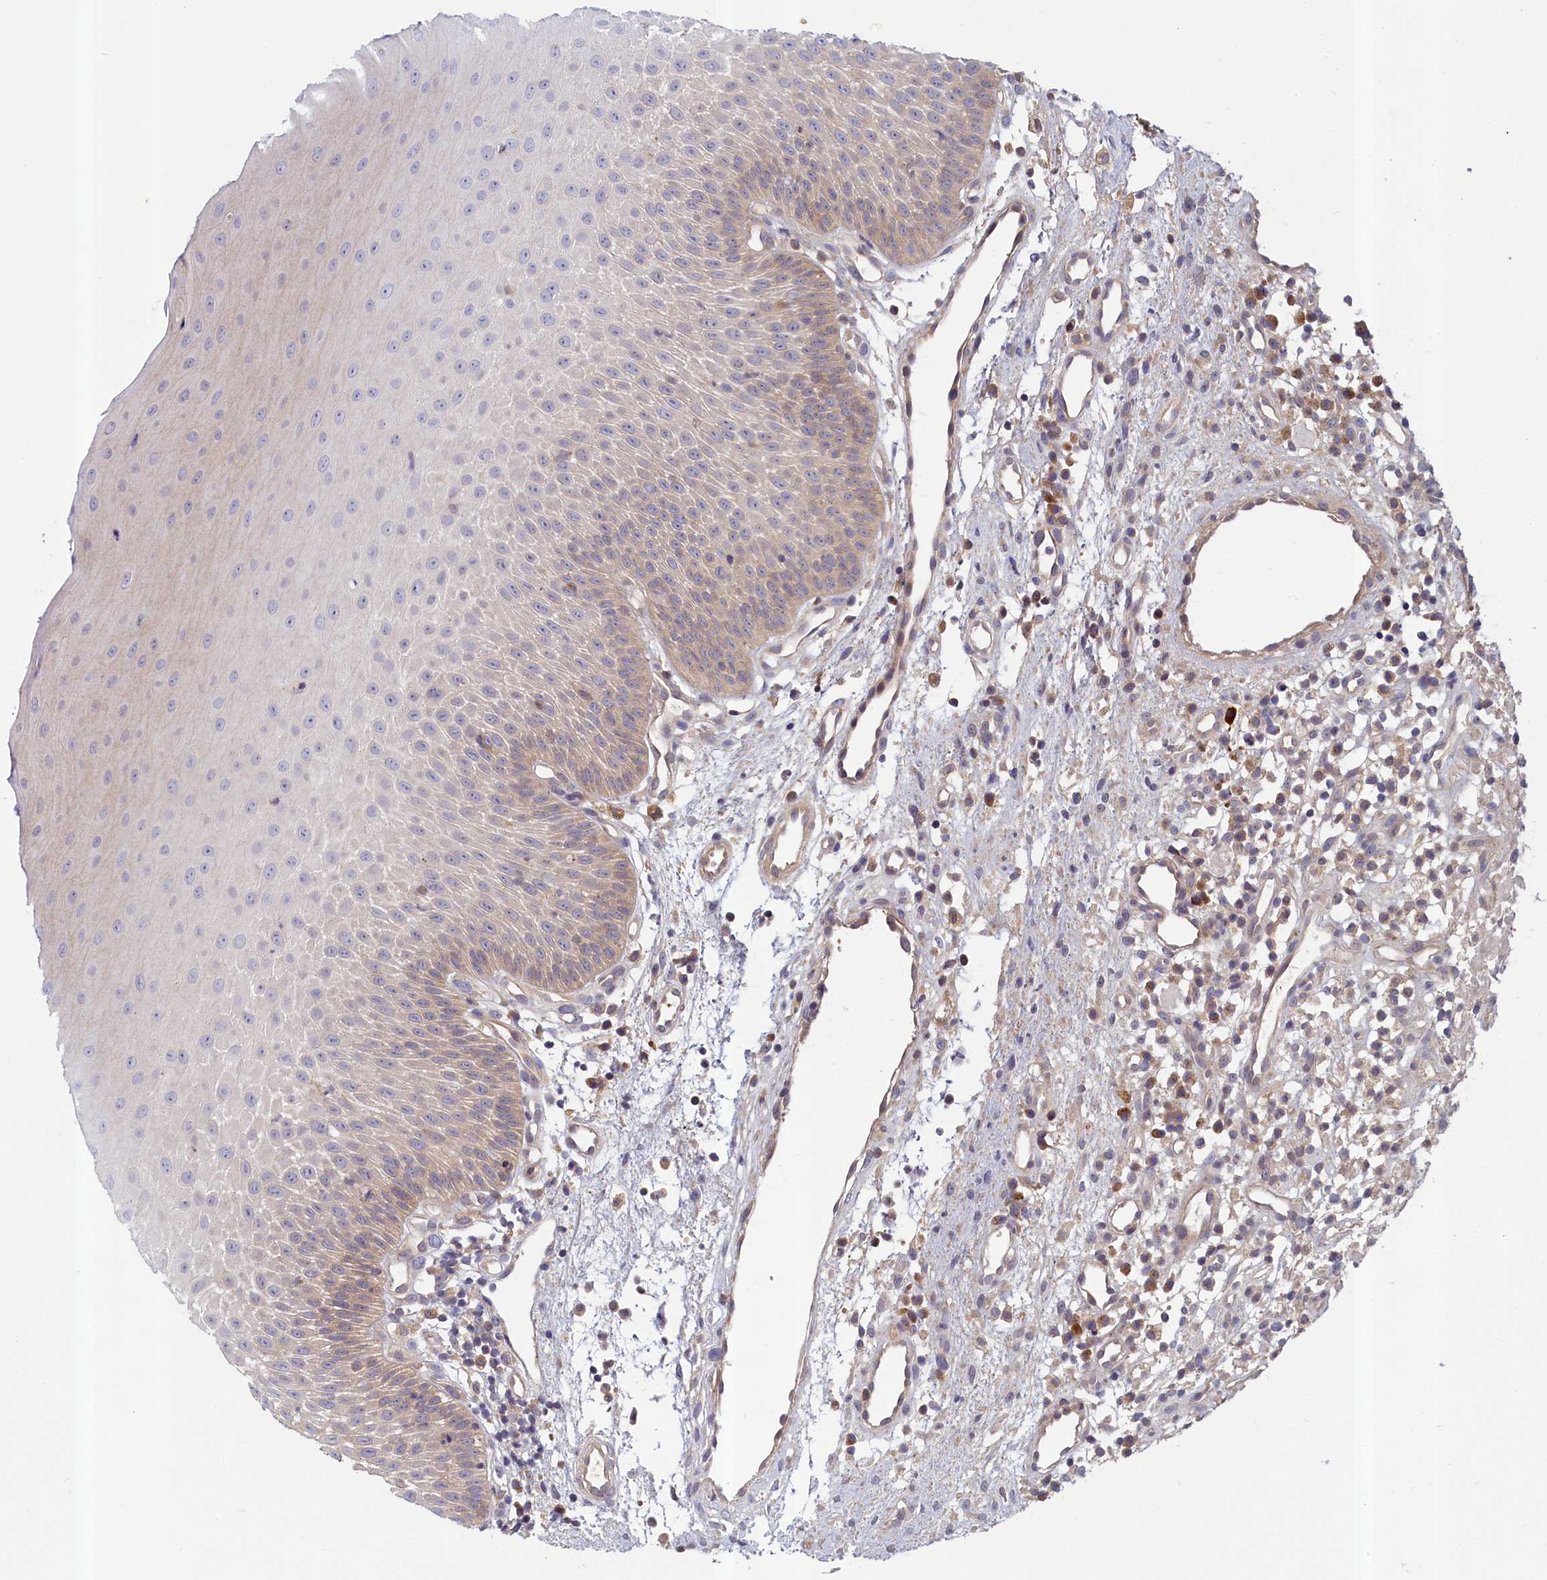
{"staining": {"intensity": "moderate", "quantity": "25%-75%", "location": "cytoplasmic/membranous"}, "tissue": "oral mucosa", "cell_type": "Squamous epithelial cells", "image_type": "normal", "snomed": [{"axis": "morphology", "description": "Normal tissue, NOS"}, {"axis": "topography", "description": "Oral tissue"}], "caption": "Immunohistochemistry histopathology image of normal oral mucosa: oral mucosa stained using immunohistochemistry demonstrates medium levels of moderate protein expression localized specifically in the cytoplasmic/membranous of squamous epithelial cells, appearing as a cytoplasmic/membranous brown color.", "gene": "NUBP1", "patient": {"sex": "female", "age": 13}}